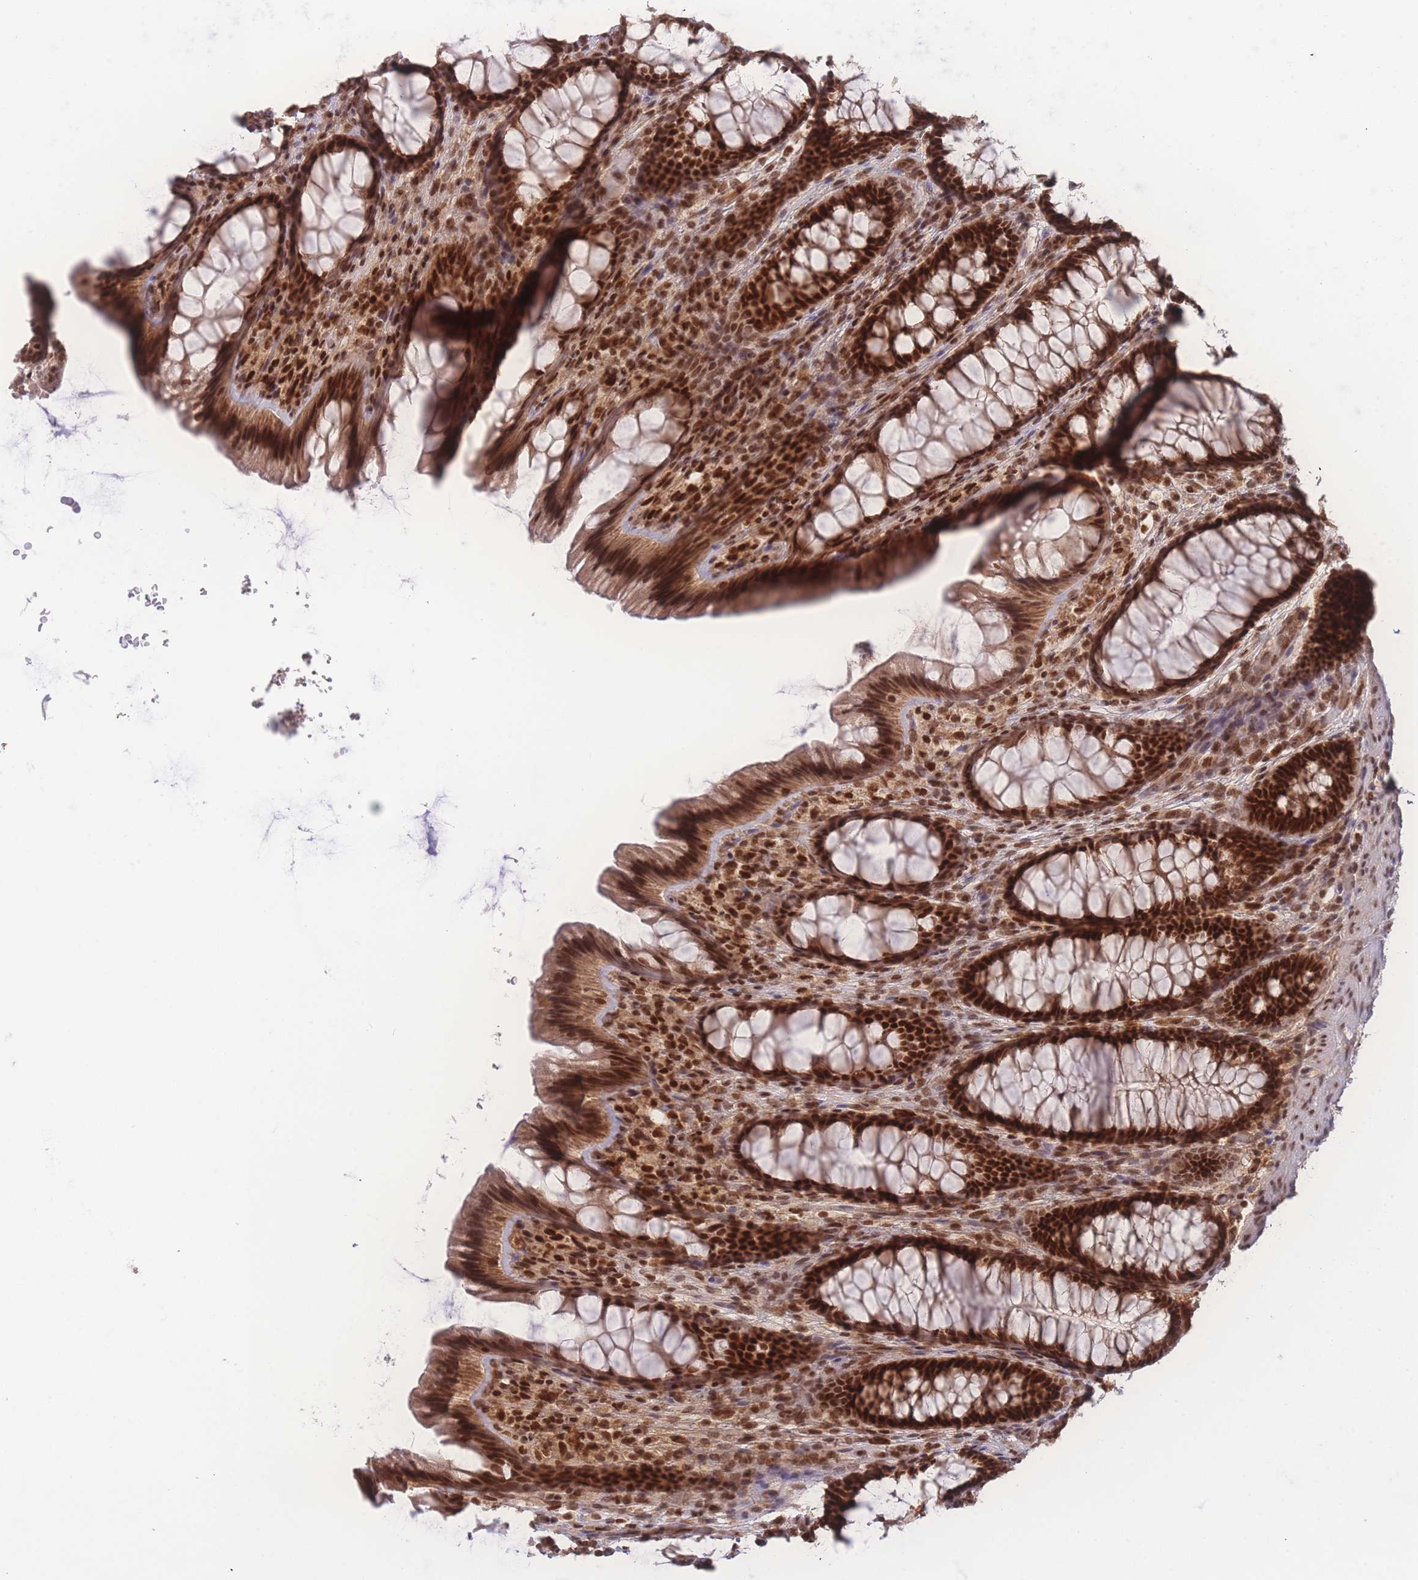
{"staining": {"intensity": "moderate", "quantity": ">75%", "location": "nuclear"}, "tissue": "colon", "cell_type": "Endothelial cells", "image_type": "normal", "snomed": [{"axis": "morphology", "description": "Normal tissue, NOS"}, {"axis": "topography", "description": "Colon"}], "caption": "This histopathology image displays unremarkable colon stained with IHC to label a protein in brown. The nuclear of endothelial cells show moderate positivity for the protein. Nuclei are counter-stained blue.", "gene": "RAVER1", "patient": {"sex": "male", "age": 46}}